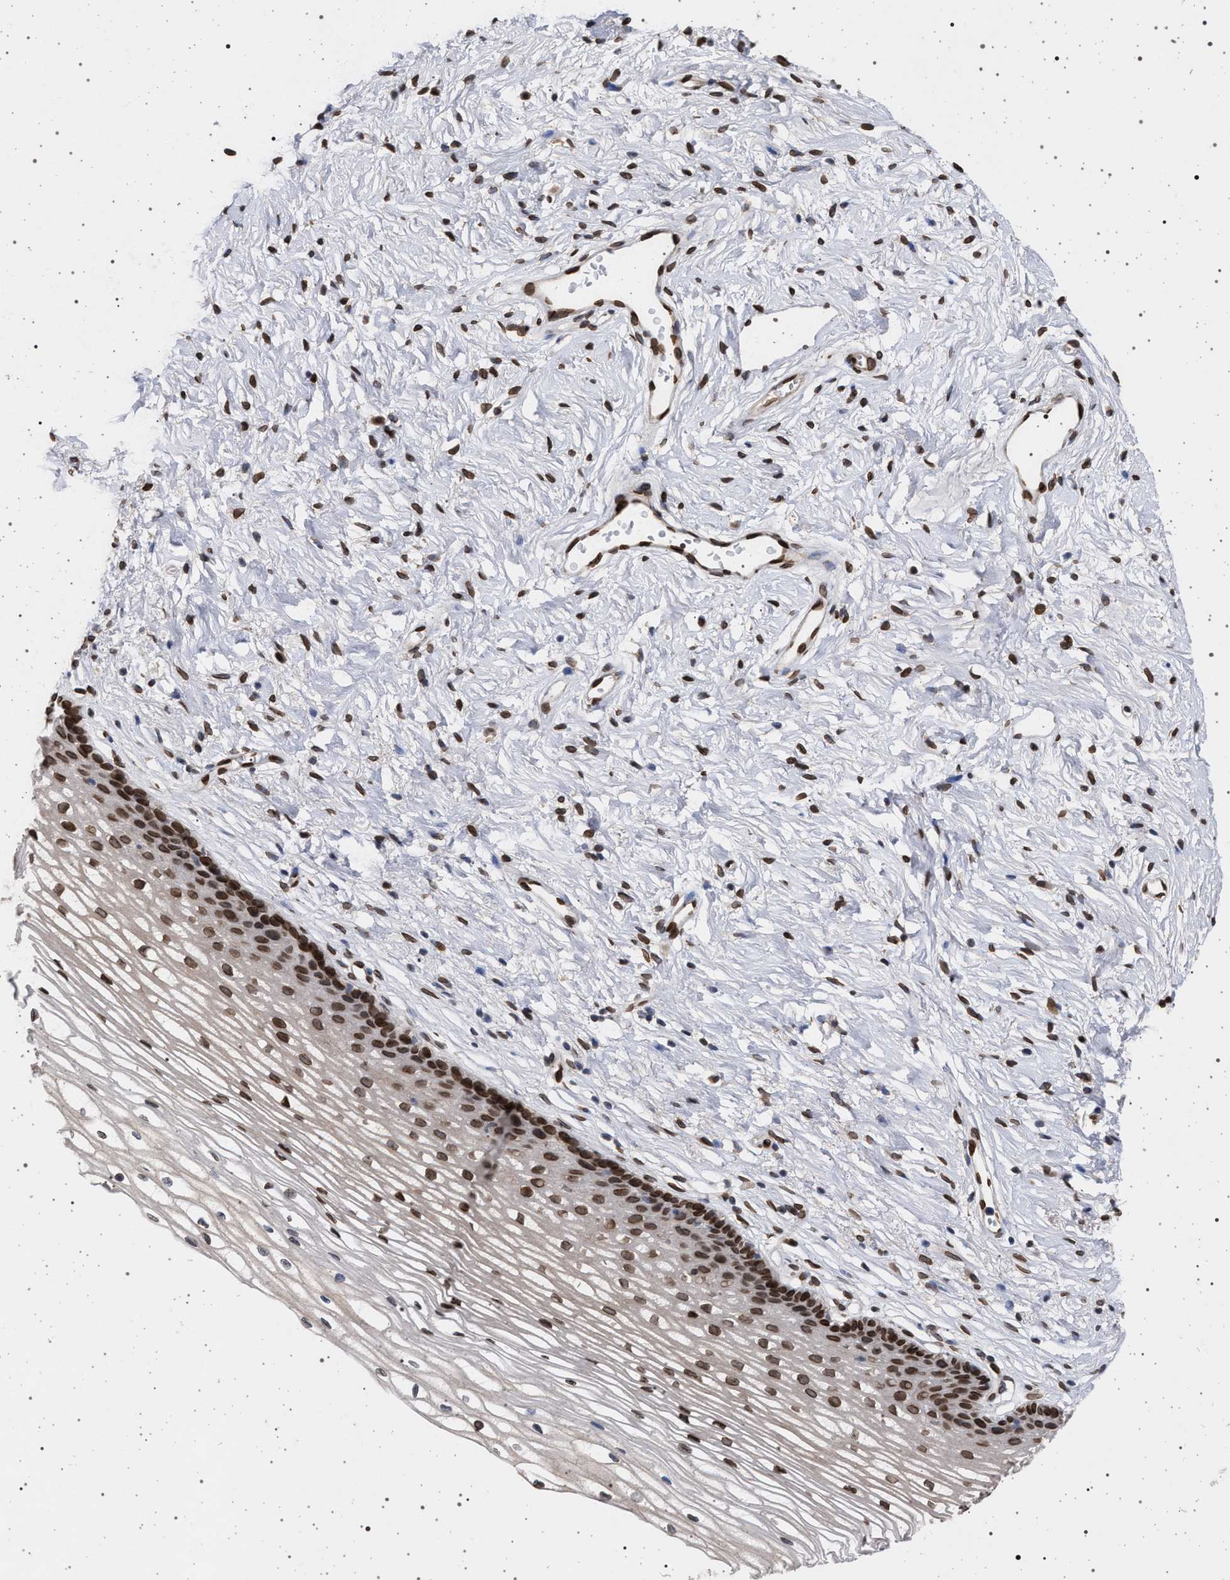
{"staining": {"intensity": "strong", "quantity": ">75%", "location": "nuclear"}, "tissue": "cervix", "cell_type": "Glandular cells", "image_type": "normal", "snomed": [{"axis": "morphology", "description": "Normal tissue, NOS"}, {"axis": "topography", "description": "Cervix"}], "caption": "A high-resolution image shows immunohistochemistry staining of normal cervix, which displays strong nuclear positivity in about >75% of glandular cells. Nuclei are stained in blue.", "gene": "ING2", "patient": {"sex": "female", "age": 77}}